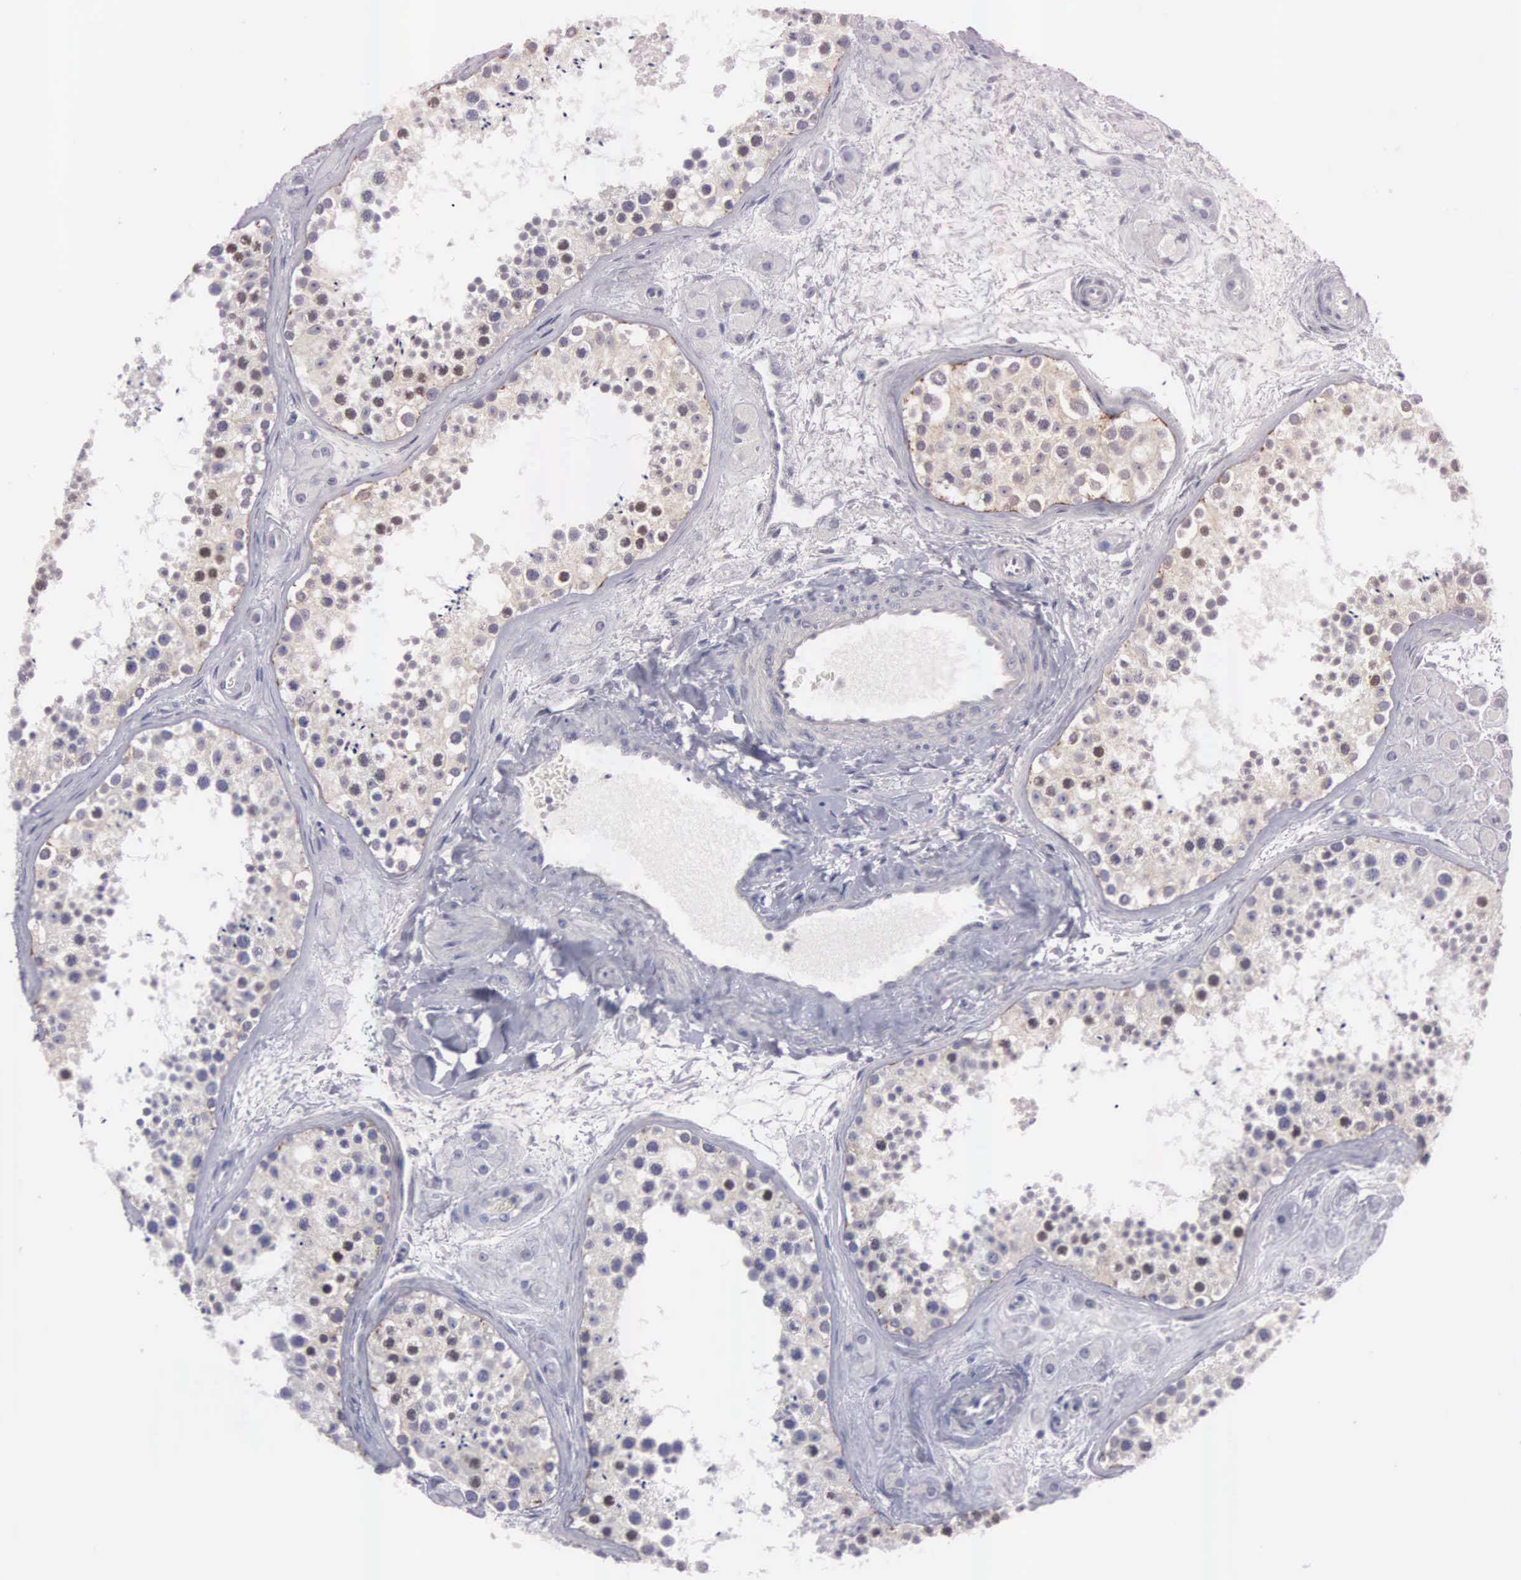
{"staining": {"intensity": "moderate", "quantity": ">75%", "location": "cytoplasmic/membranous"}, "tissue": "testis", "cell_type": "Cells in seminiferous ducts", "image_type": "normal", "snomed": [{"axis": "morphology", "description": "Normal tissue, NOS"}, {"axis": "topography", "description": "Testis"}], "caption": "Immunohistochemical staining of unremarkable human testis reveals medium levels of moderate cytoplasmic/membranous positivity in about >75% of cells in seminiferous ducts. The protein of interest is stained brown, and the nuclei are stained in blue (DAB (3,3'-diaminobenzidine) IHC with brightfield microscopy, high magnification).", "gene": "CEP170B", "patient": {"sex": "male", "age": 38}}